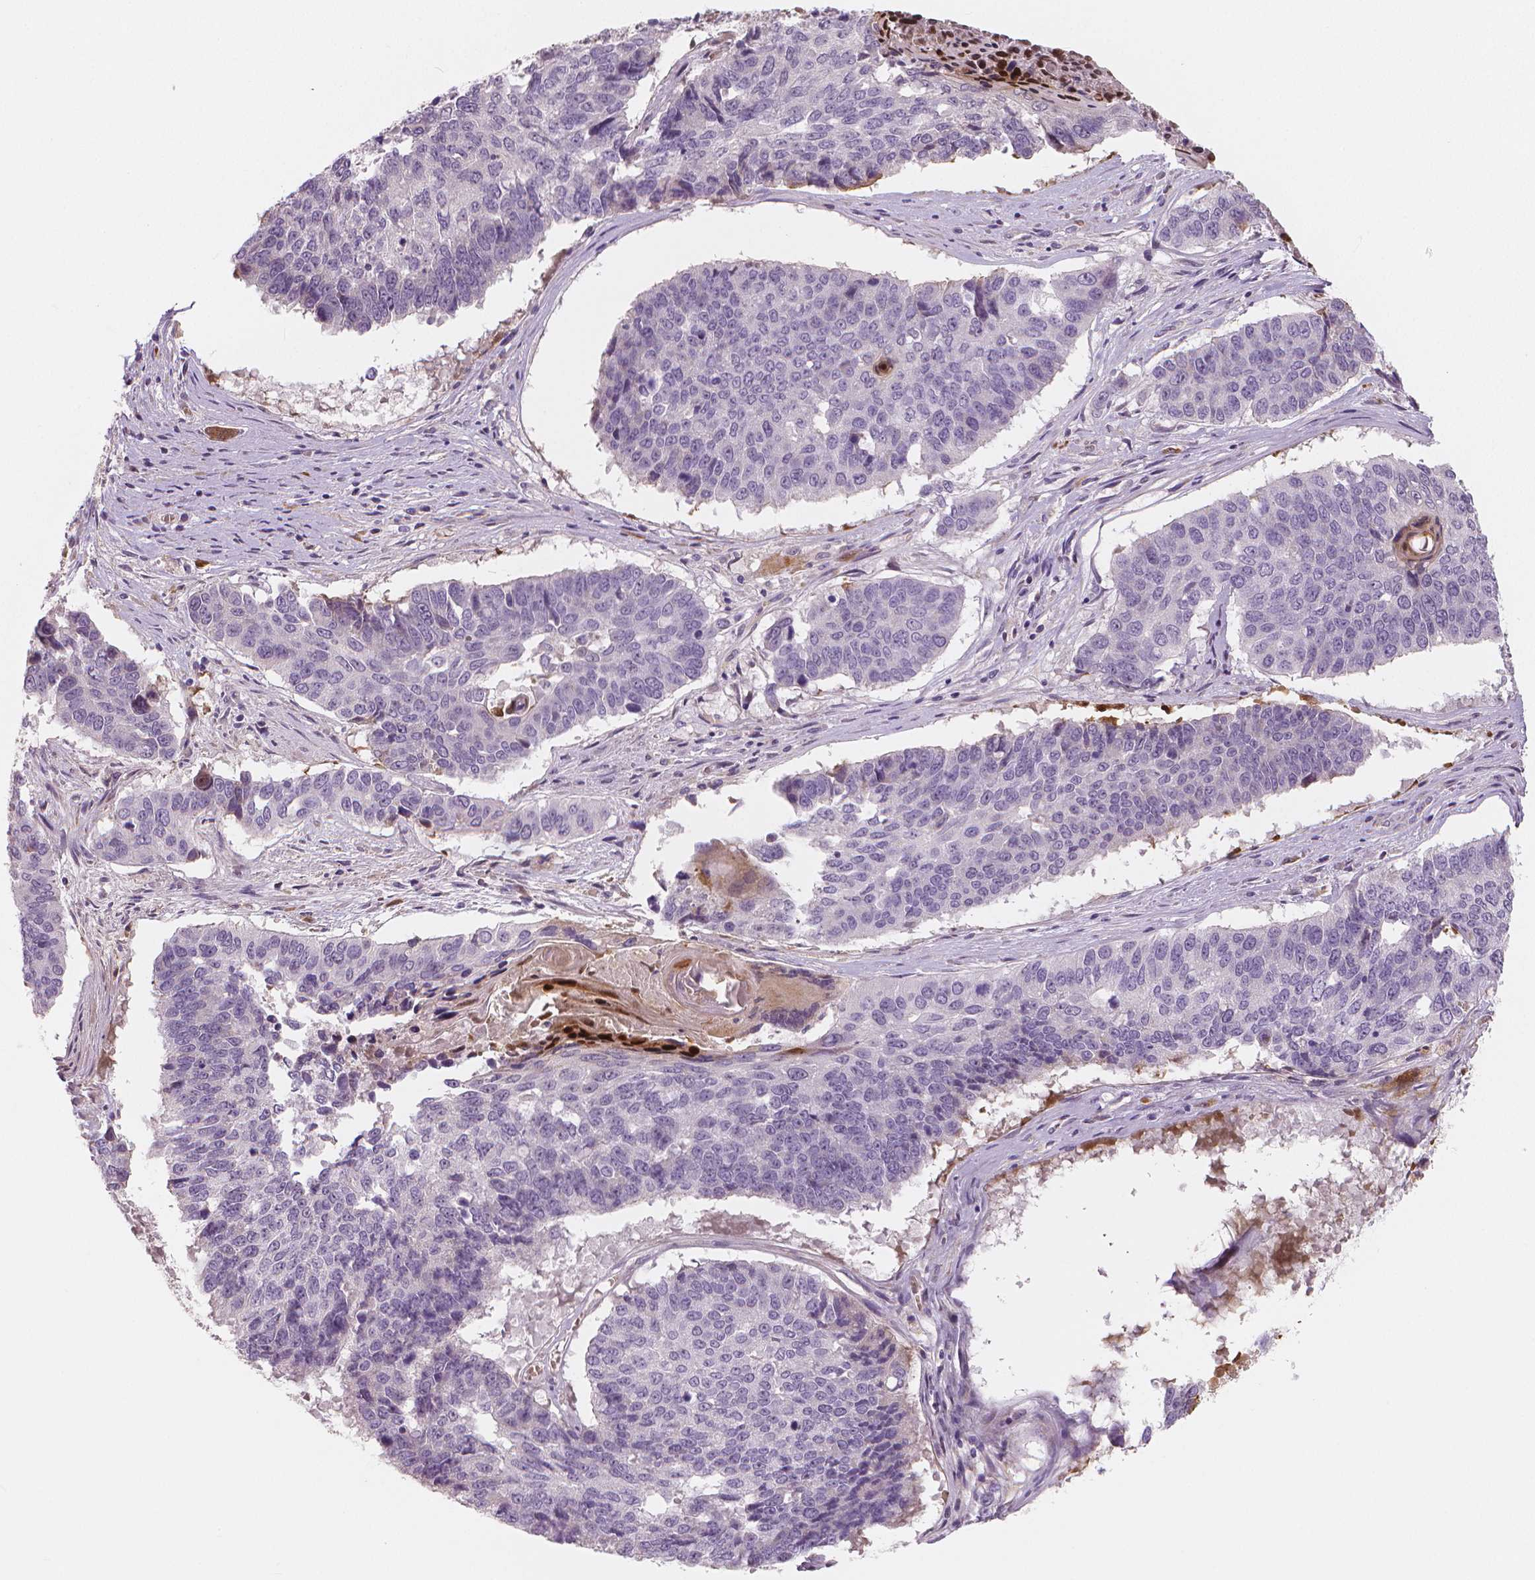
{"staining": {"intensity": "strong", "quantity": "<25%", "location": "nuclear"}, "tissue": "lung cancer", "cell_type": "Tumor cells", "image_type": "cancer", "snomed": [{"axis": "morphology", "description": "Squamous cell carcinoma, NOS"}, {"axis": "topography", "description": "Lung"}], "caption": "Protein staining displays strong nuclear positivity in approximately <25% of tumor cells in lung squamous cell carcinoma. The staining was performed using DAB (3,3'-diaminobenzidine), with brown indicating positive protein expression. Nuclei are stained blue with hematoxylin.", "gene": "RNASE7", "patient": {"sex": "male", "age": 73}}